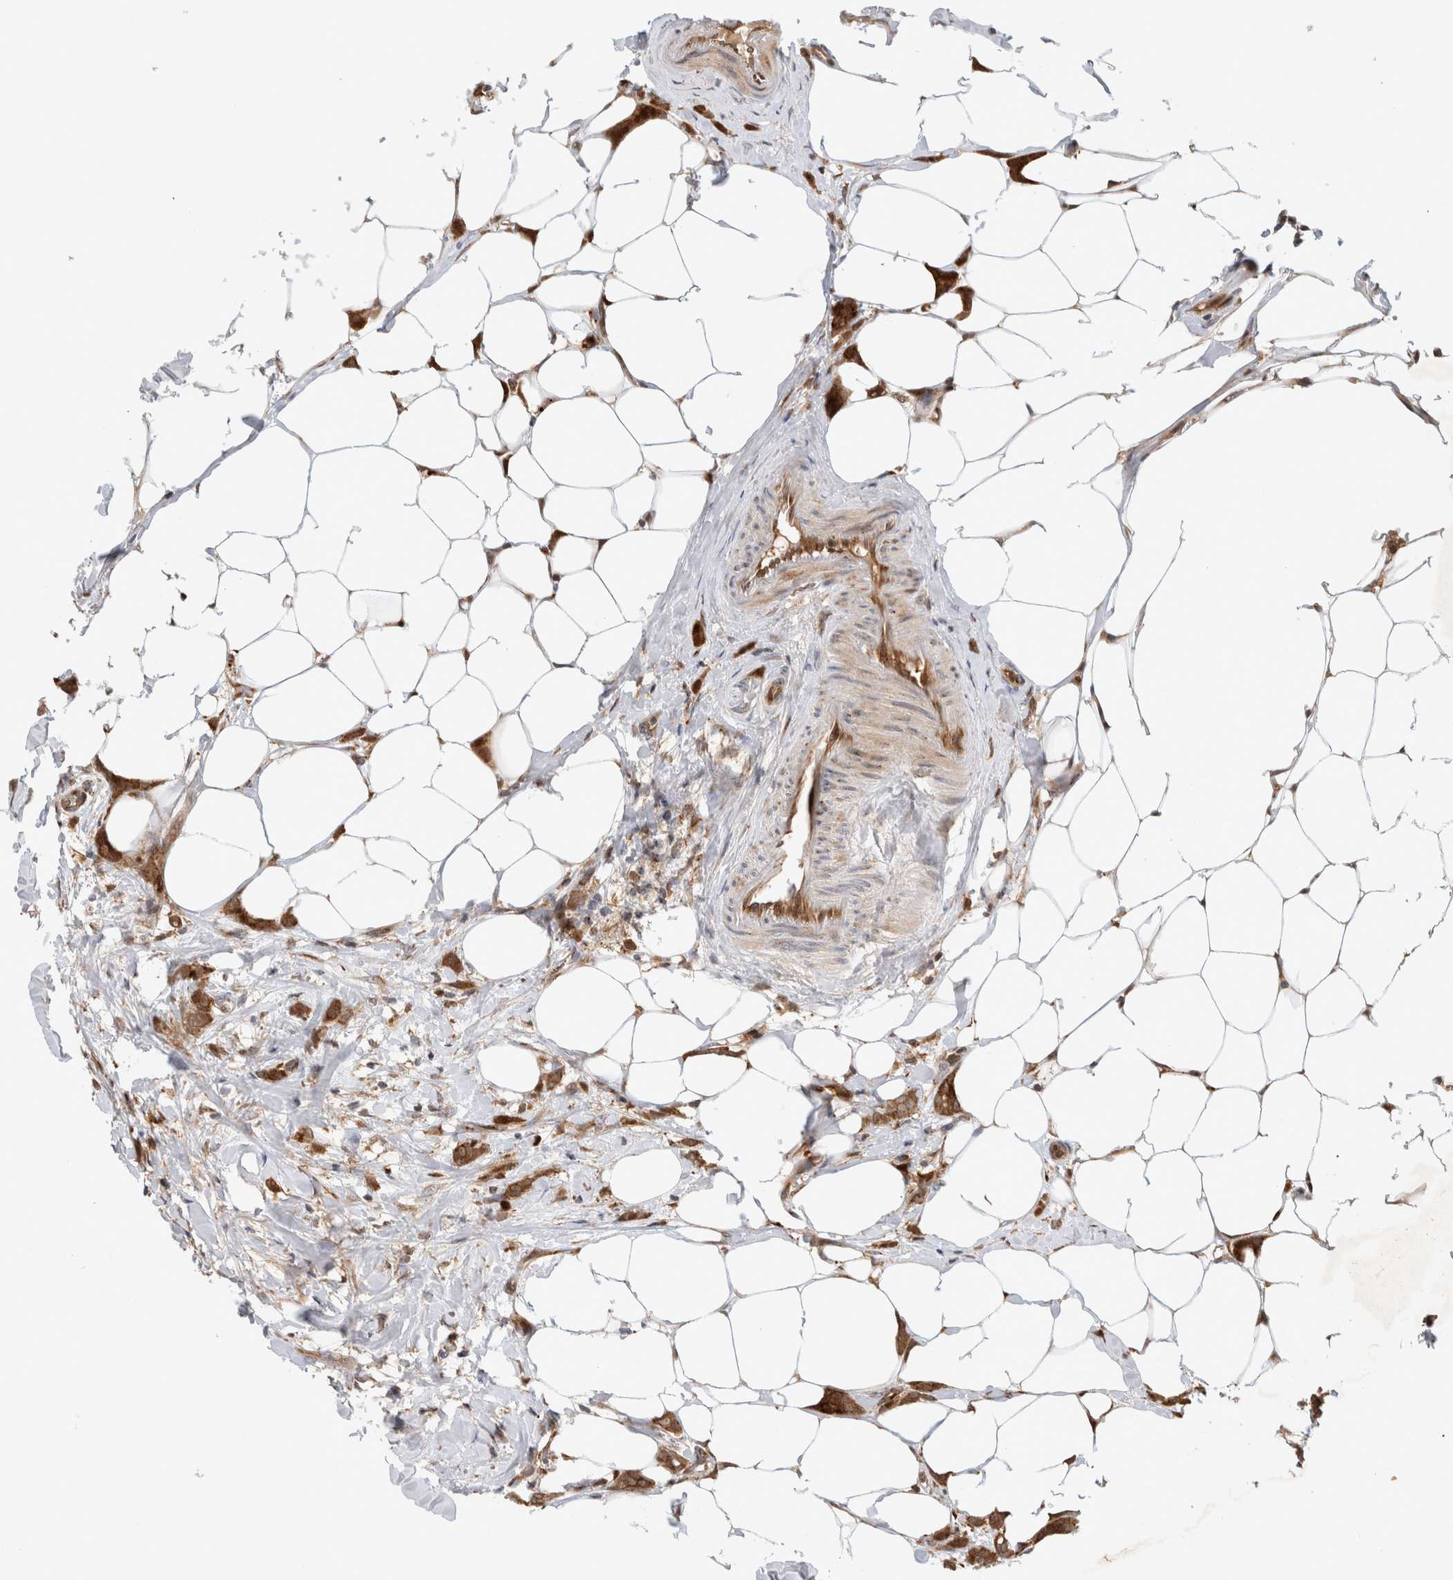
{"staining": {"intensity": "strong", "quantity": ">75%", "location": "cytoplasmic/membranous"}, "tissue": "breast cancer", "cell_type": "Tumor cells", "image_type": "cancer", "snomed": [{"axis": "morphology", "description": "Lobular carcinoma, in situ"}, {"axis": "morphology", "description": "Lobular carcinoma"}, {"axis": "topography", "description": "Breast"}], "caption": "Immunohistochemistry of breast lobular carcinoma in situ exhibits high levels of strong cytoplasmic/membranous positivity in about >75% of tumor cells. The staining is performed using DAB (3,3'-diaminobenzidine) brown chromogen to label protein expression. The nuclei are counter-stained blue using hematoxylin.", "gene": "OTUD6B", "patient": {"sex": "female", "age": 41}}